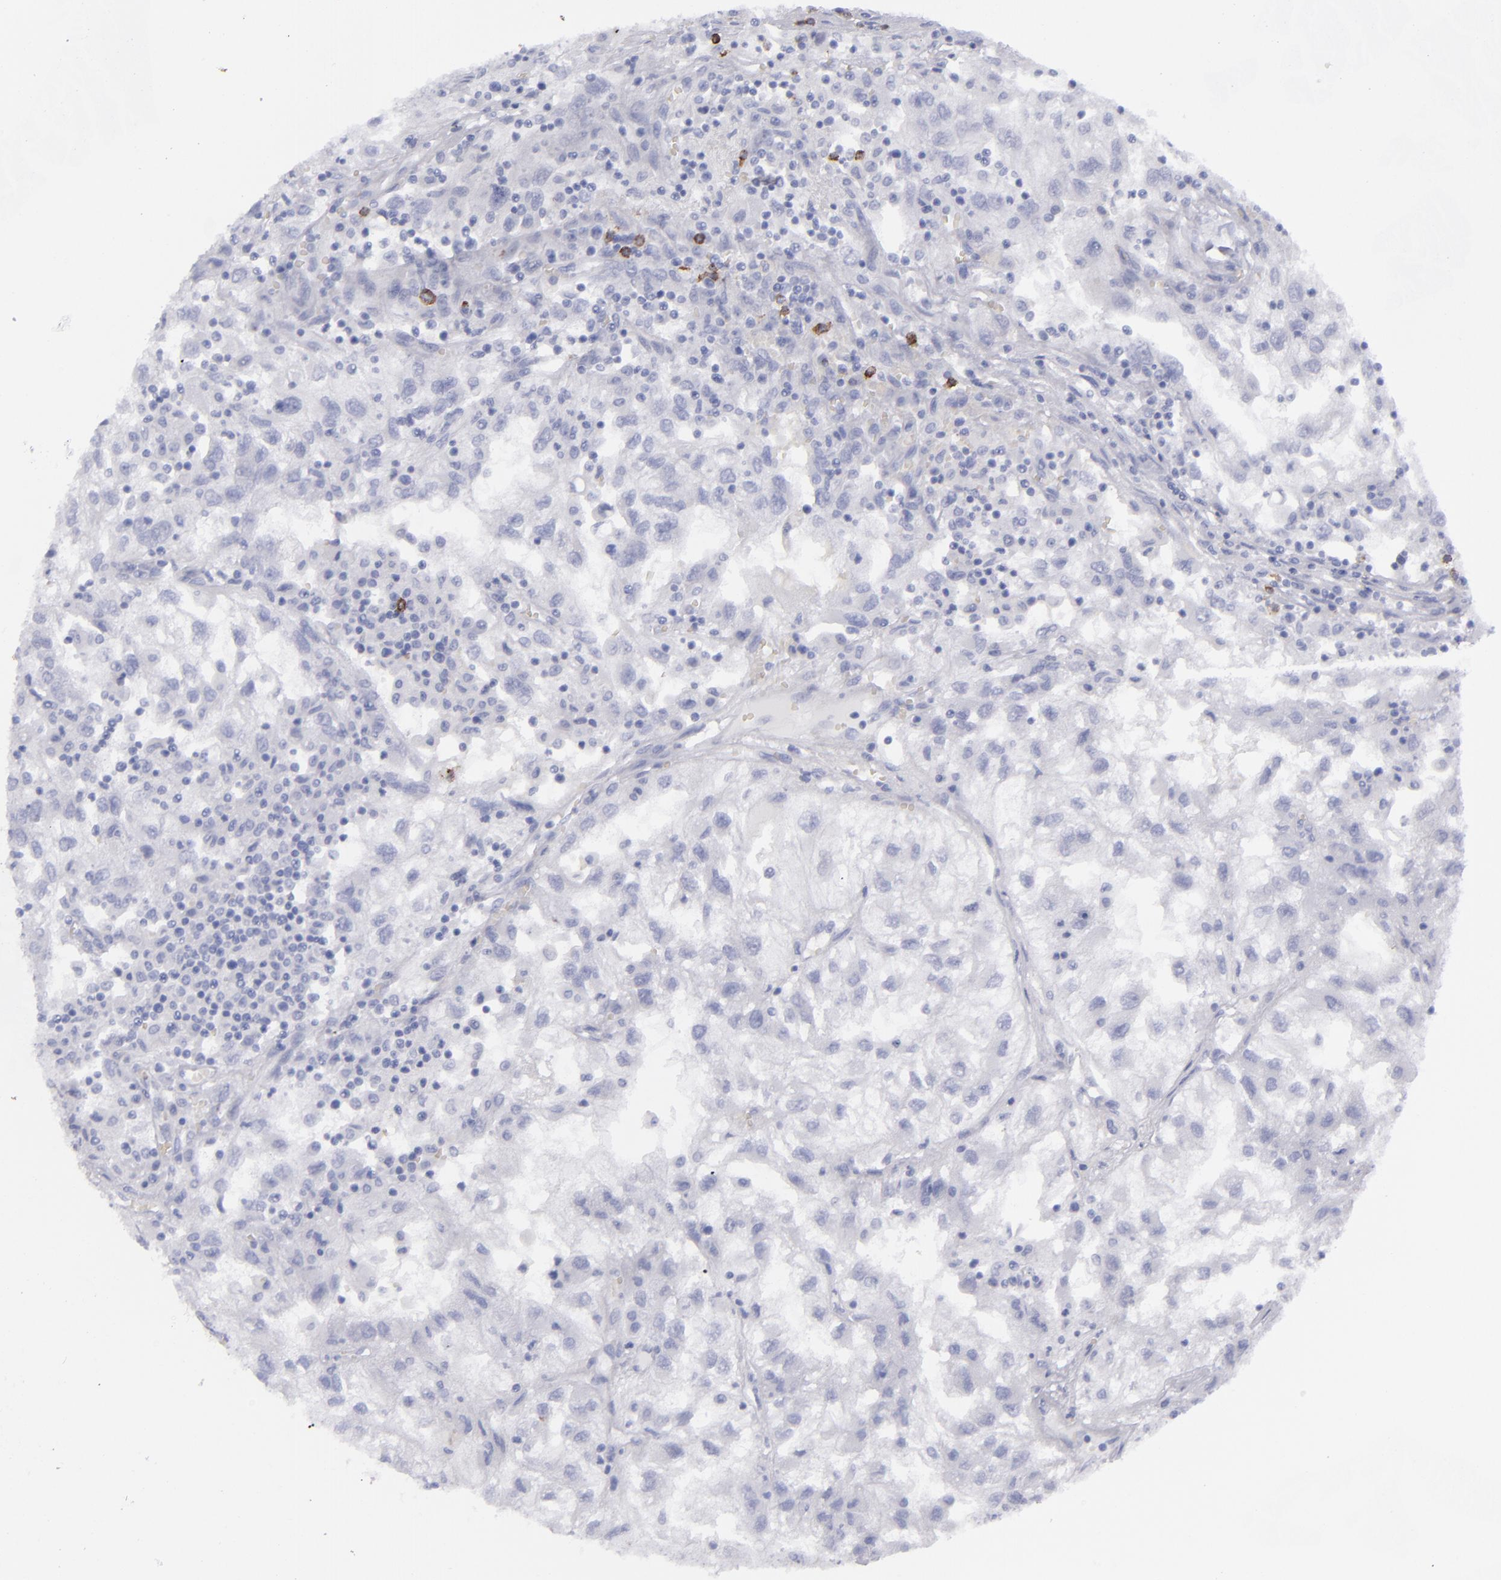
{"staining": {"intensity": "negative", "quantity": "none", "location": "none"}, "tissue": "renal cancer", "cell_type": "Tumor cells", "image_type": "cancer", "snomed": [{"axis": "morphology", "description": "Normal tissue, NOS"}, {"axis": "morphology", "description": "Adenocarcinoma, NOS"}, {"axis": "topography", "description": "Kidney"}], "caption": "DAB immunohistochemical staining of human renal cancer shows no significant staining in tumor cells.", "gene": "CD22", "patient": {"sex": "male", "age": 71}}